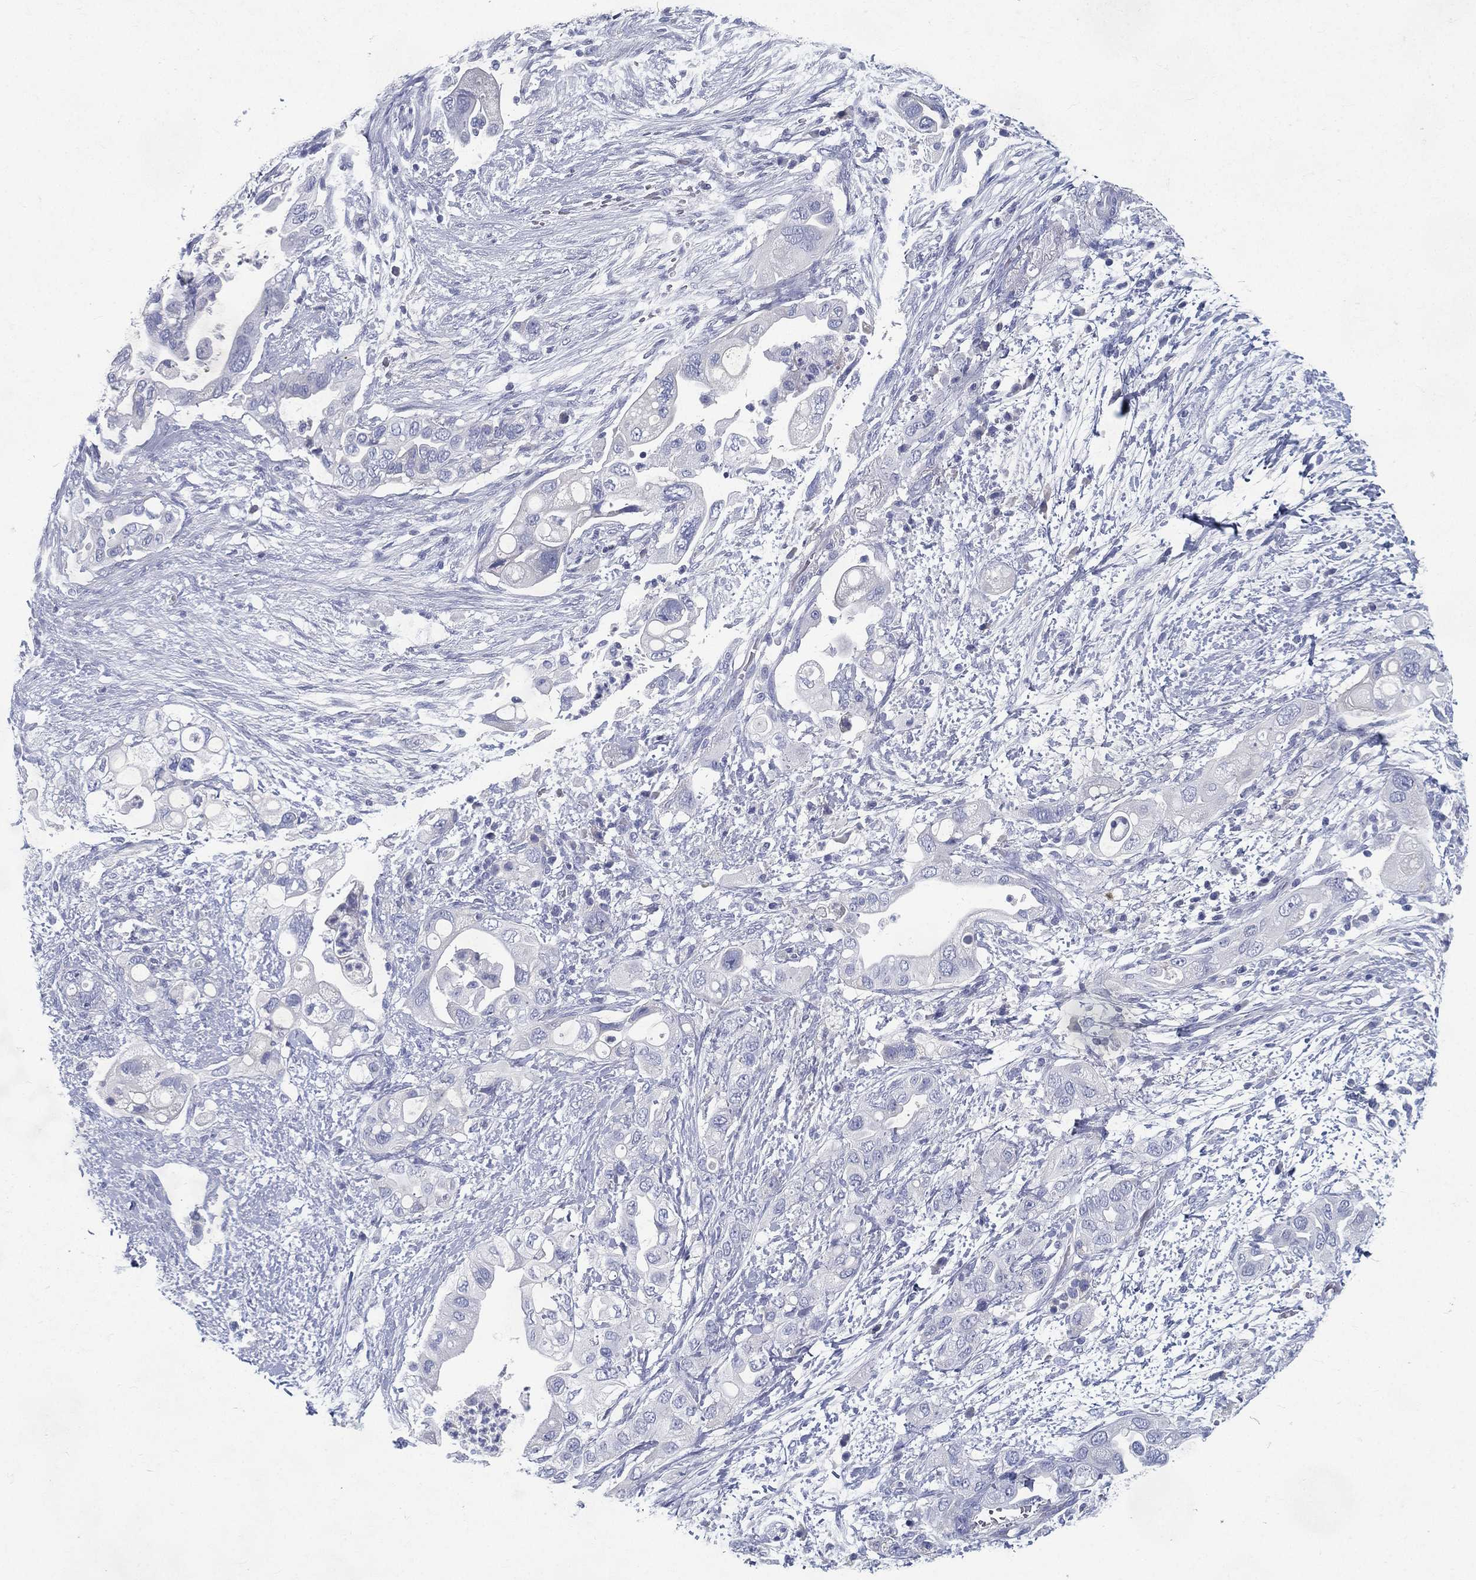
{"staining": {"intensity": "negative", "quantity": "none", "location": "none"}, "tissue": "pancreatic cancer", "cell_type": "Tumor cells", "image_type": "cancer", "snomed": [{"axis": "morphology", "description": "Adenocarcinoma, NOS"}, {"axis": "topography", "description": "Pancreas"}], "caption": "DAB (3,3'-diaminobenzidine) immunohistochemical staining of human pancreatic adenocarcinoma shows no significant expression in tumor cells.", "gene": "RGS13", "patient": {"sex": "female", "age": 72}}